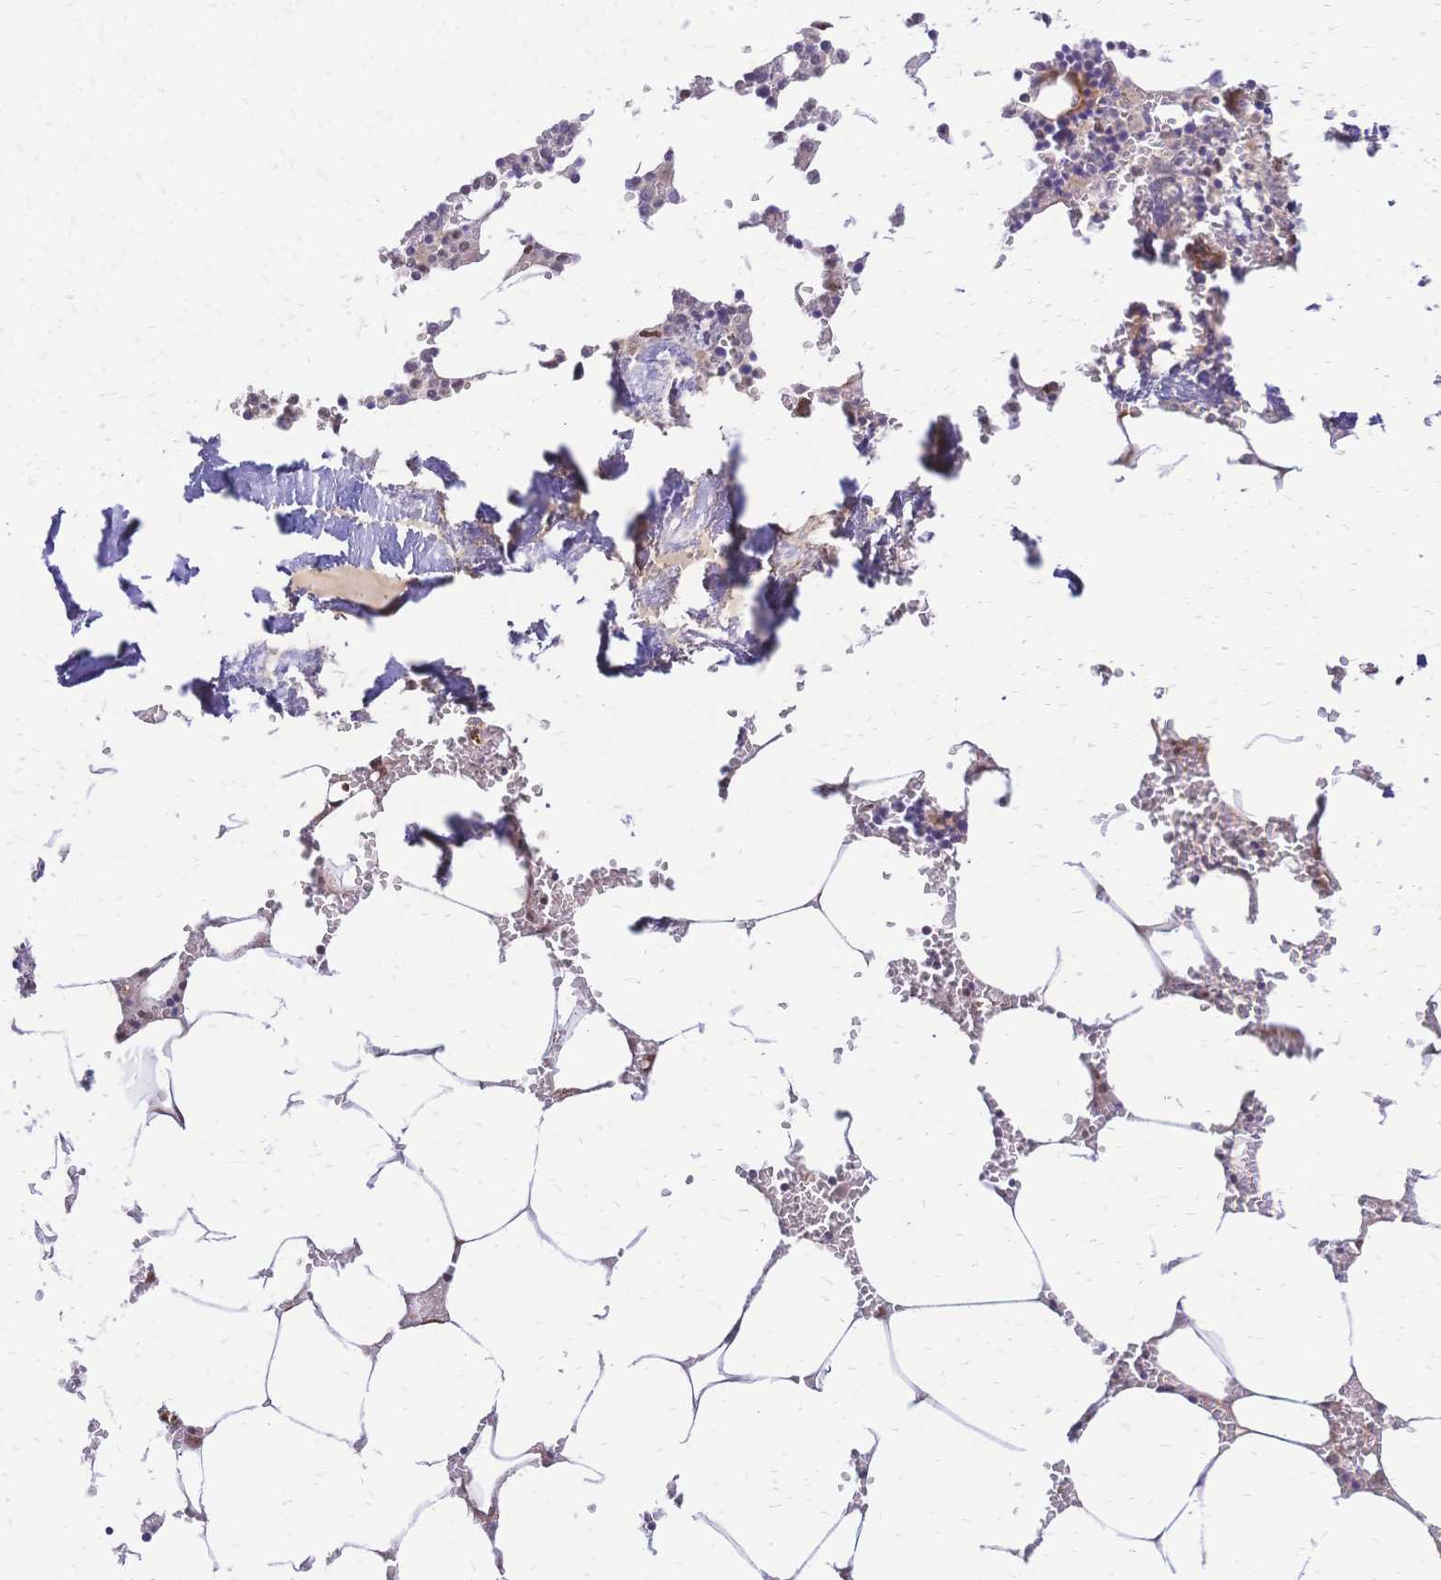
{"staining": {"intensity": "moderate", "quantity": "<25%", "location": "nuclear"}, "tissue": "bone marrow", "cell_type": "Hematopoietic cells", "image_type": "normal", "snomed": [{"axis": "morphology", "description": "Normal tissue, NOS"}, {"axis": "topography", "description": "Bone marrow"}], "caption": "Immunohistochemistry (DAB (3,3'-diaminobenzidine)) staining of normal bone marrow demonstrates moderate nuclear protein staining in about <25% of hematopoietic cells. Using DAB (3,3'-diaminobenzidine) (brown) and hematoxylin (blue) stains, captured at high magnification using brightfield microscopy.", "gene": "NFIC", "patient": {"sex": "male", "age": 54}}